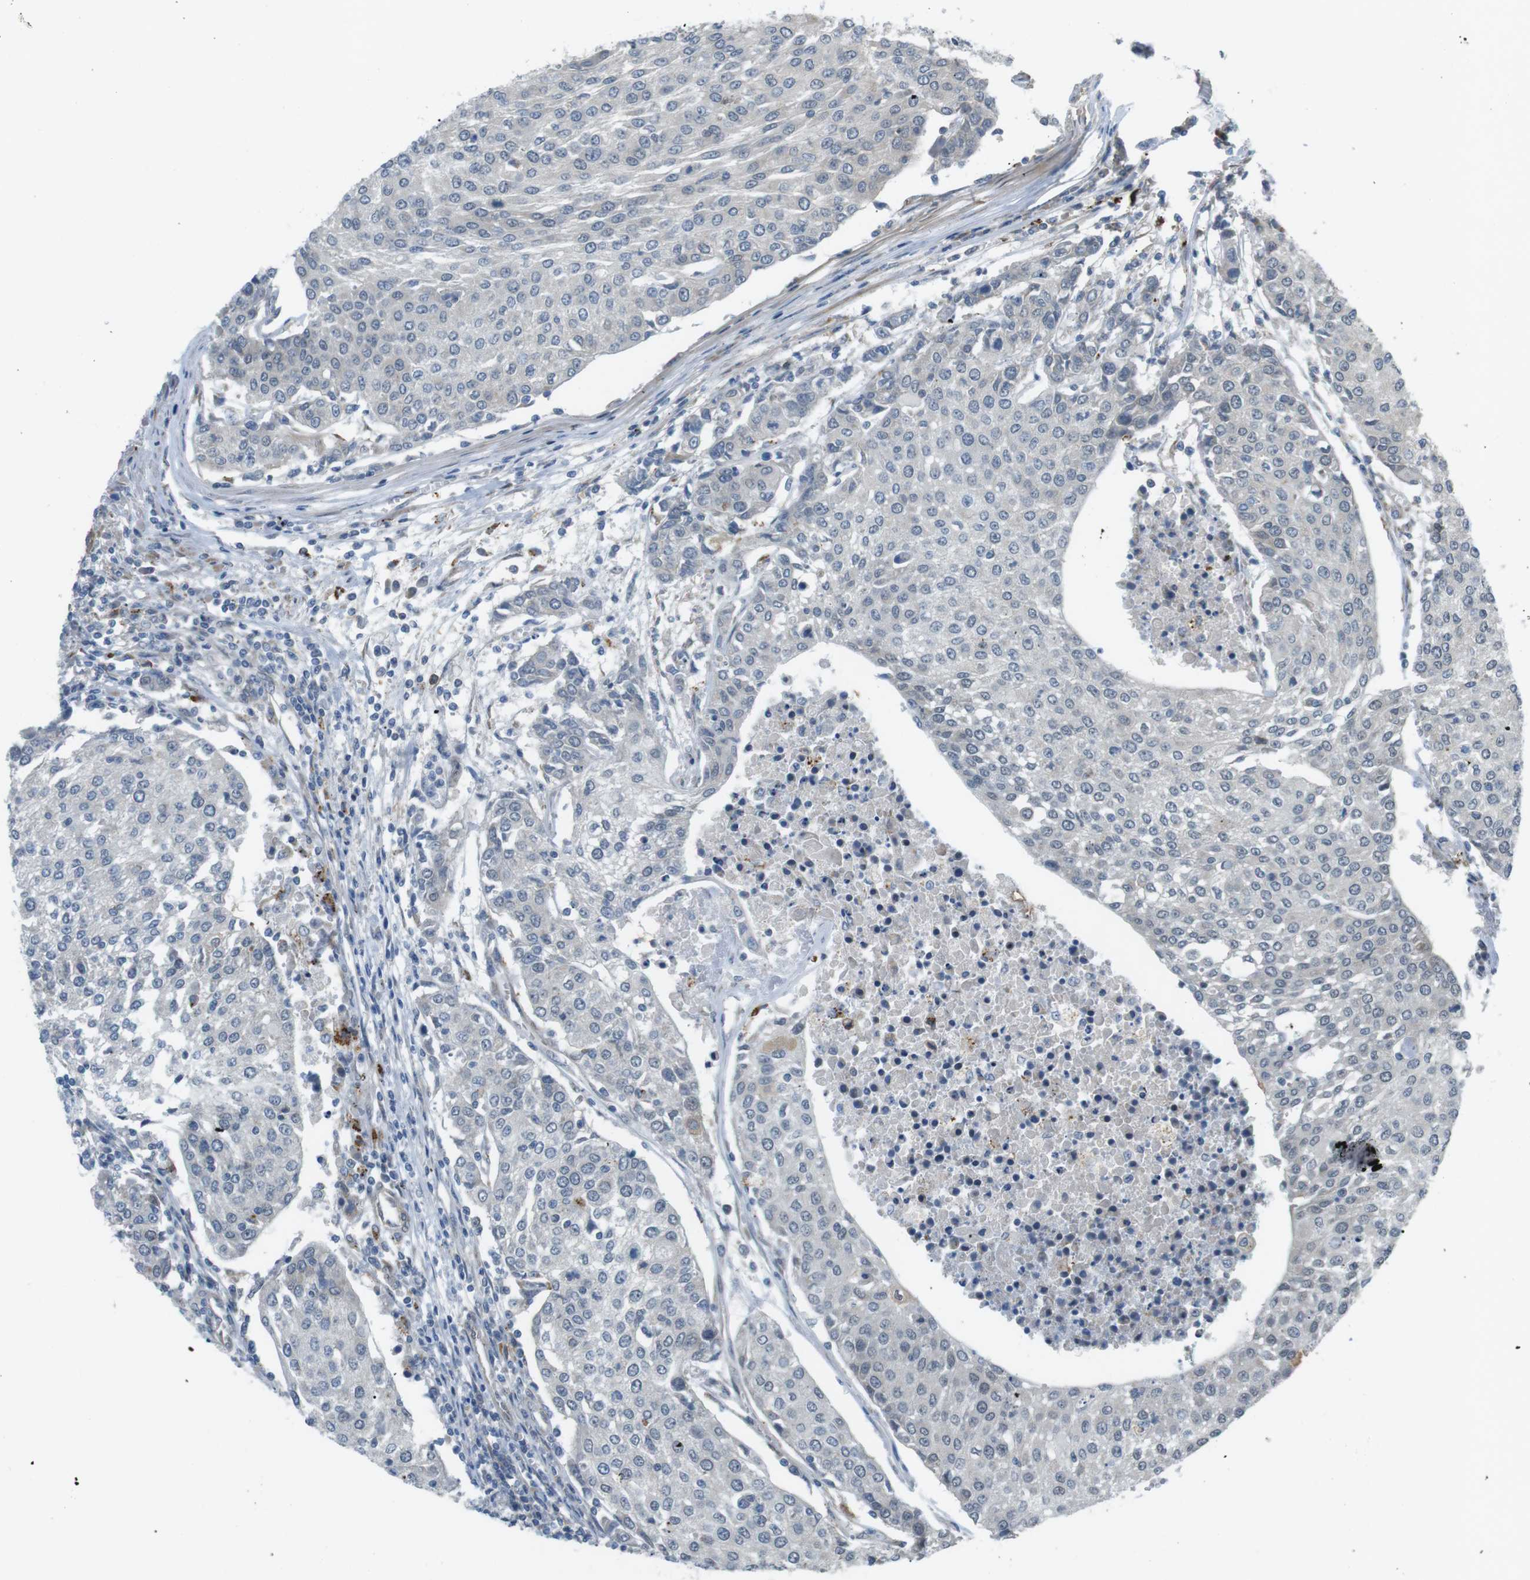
{"staining": {"intensity": "negative", "quantity": "none", "location": "none"}, "tissue": "urothelial cancer", "cell_type": "Tumor cells", "image_type": "cancer", "snomed": [{"axis": "morphology", "description": "Urothelial carcinoma, High grade"}, {"axis": "topography", "description": "Urinary bladder"}], "caption": "The image displays no staining of tumor cells in high-grade urothelial carcinoma. Nuclei are stained in blue.", "gene": "KANK2", "patient": {"sex": "female", "age": 85}}